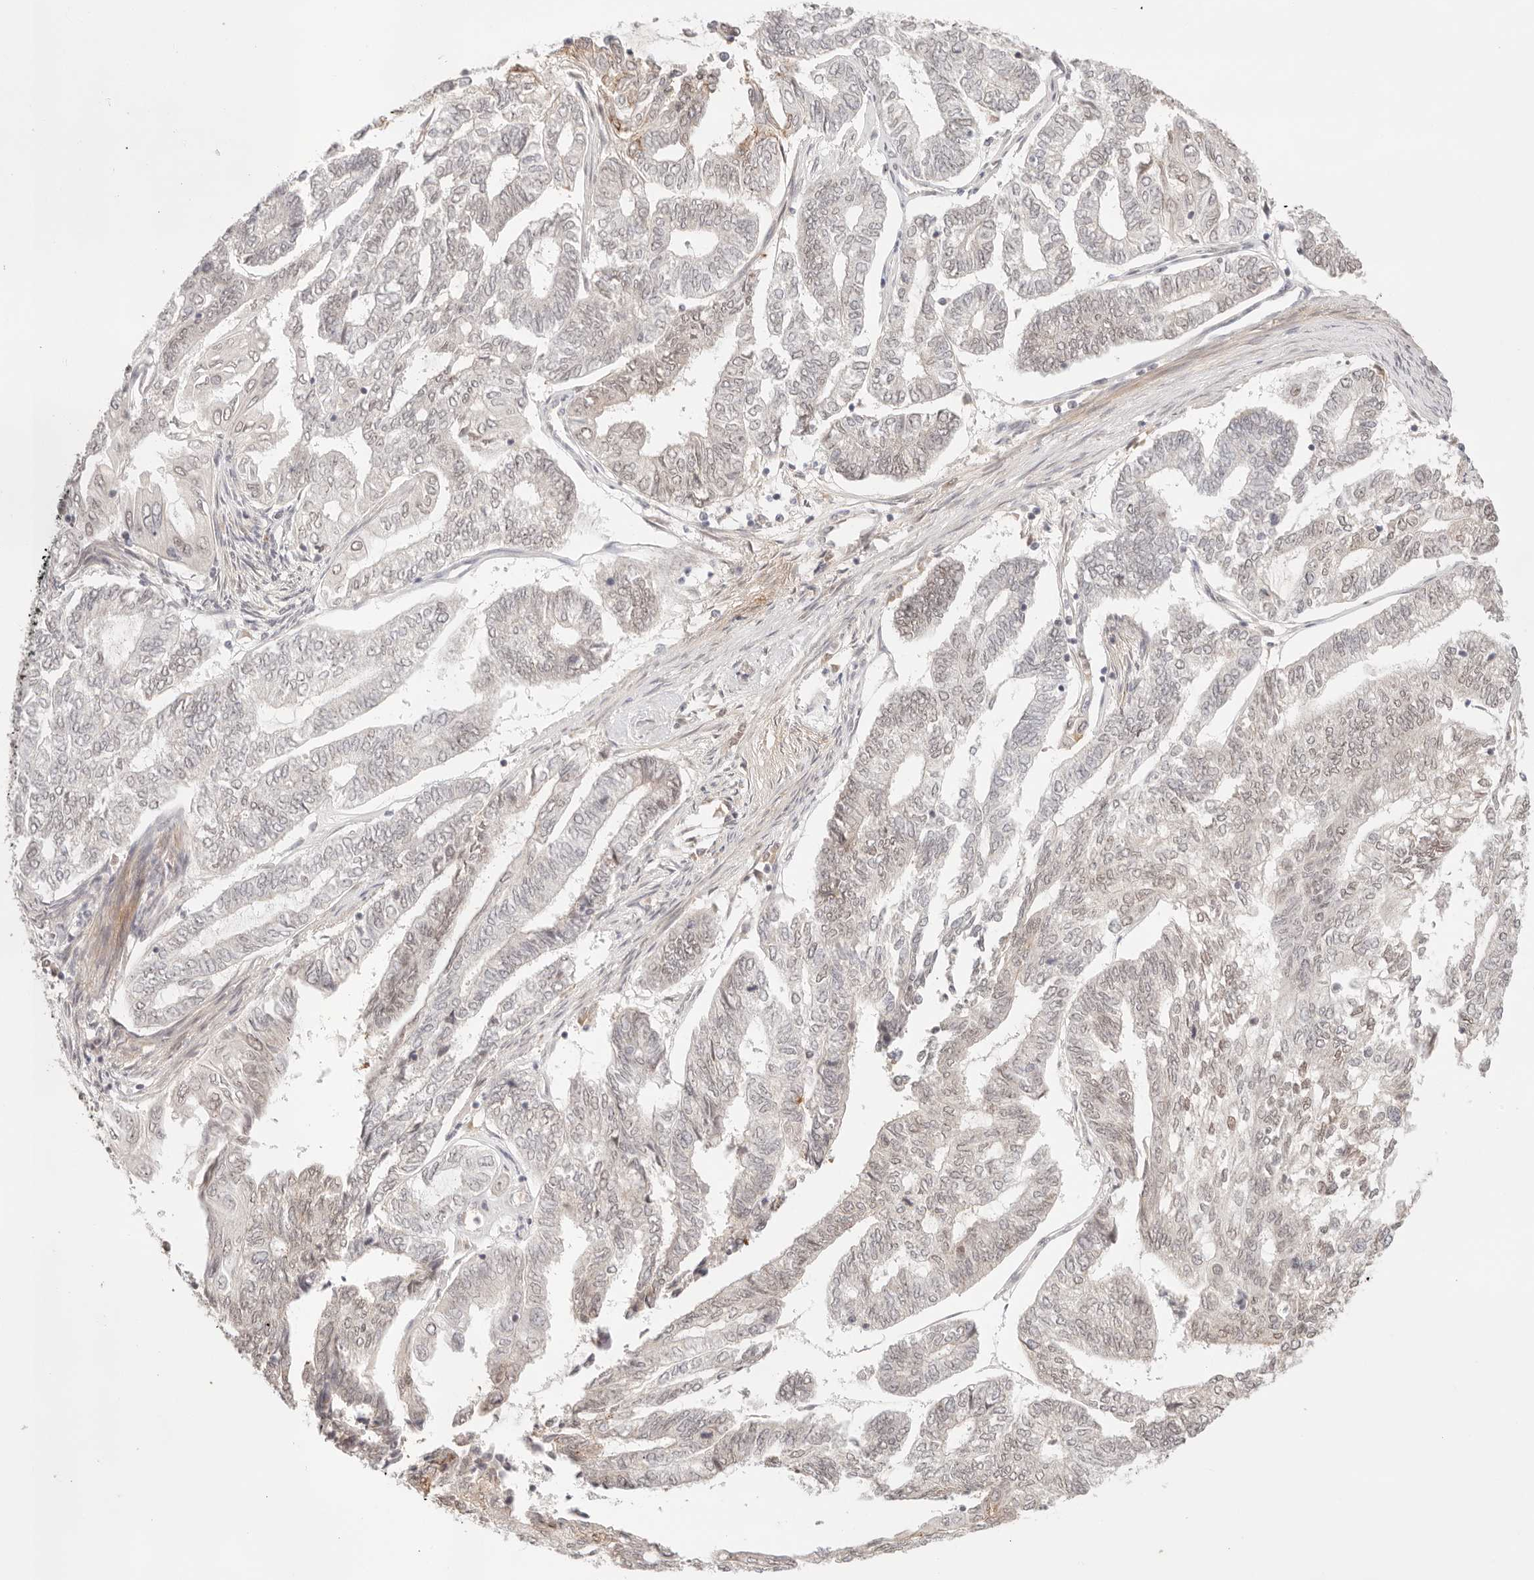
{"staining": {"intensity": "weak", "quantity": "<25%", "location": "nuclear"}, "tissue": "endometrial cancer", "cell_type": "Tumor cells", "image_type": "cancer", "snomed": [{"axis": "morphology", "description": "Adenocarcinoma, NOS"}, {"axis": "topography", "description": "Uterus"}, {"axis": "topography", "description": "Endometrium"}], "caption": "Immunohistochemistry (IHC) photomicrograph of endometrial cancer stained for a protein (brown), which reveals no staining in tumor cells.", "gene": "GTF2E2", "patient": {"sex": "female", "age": 70}}